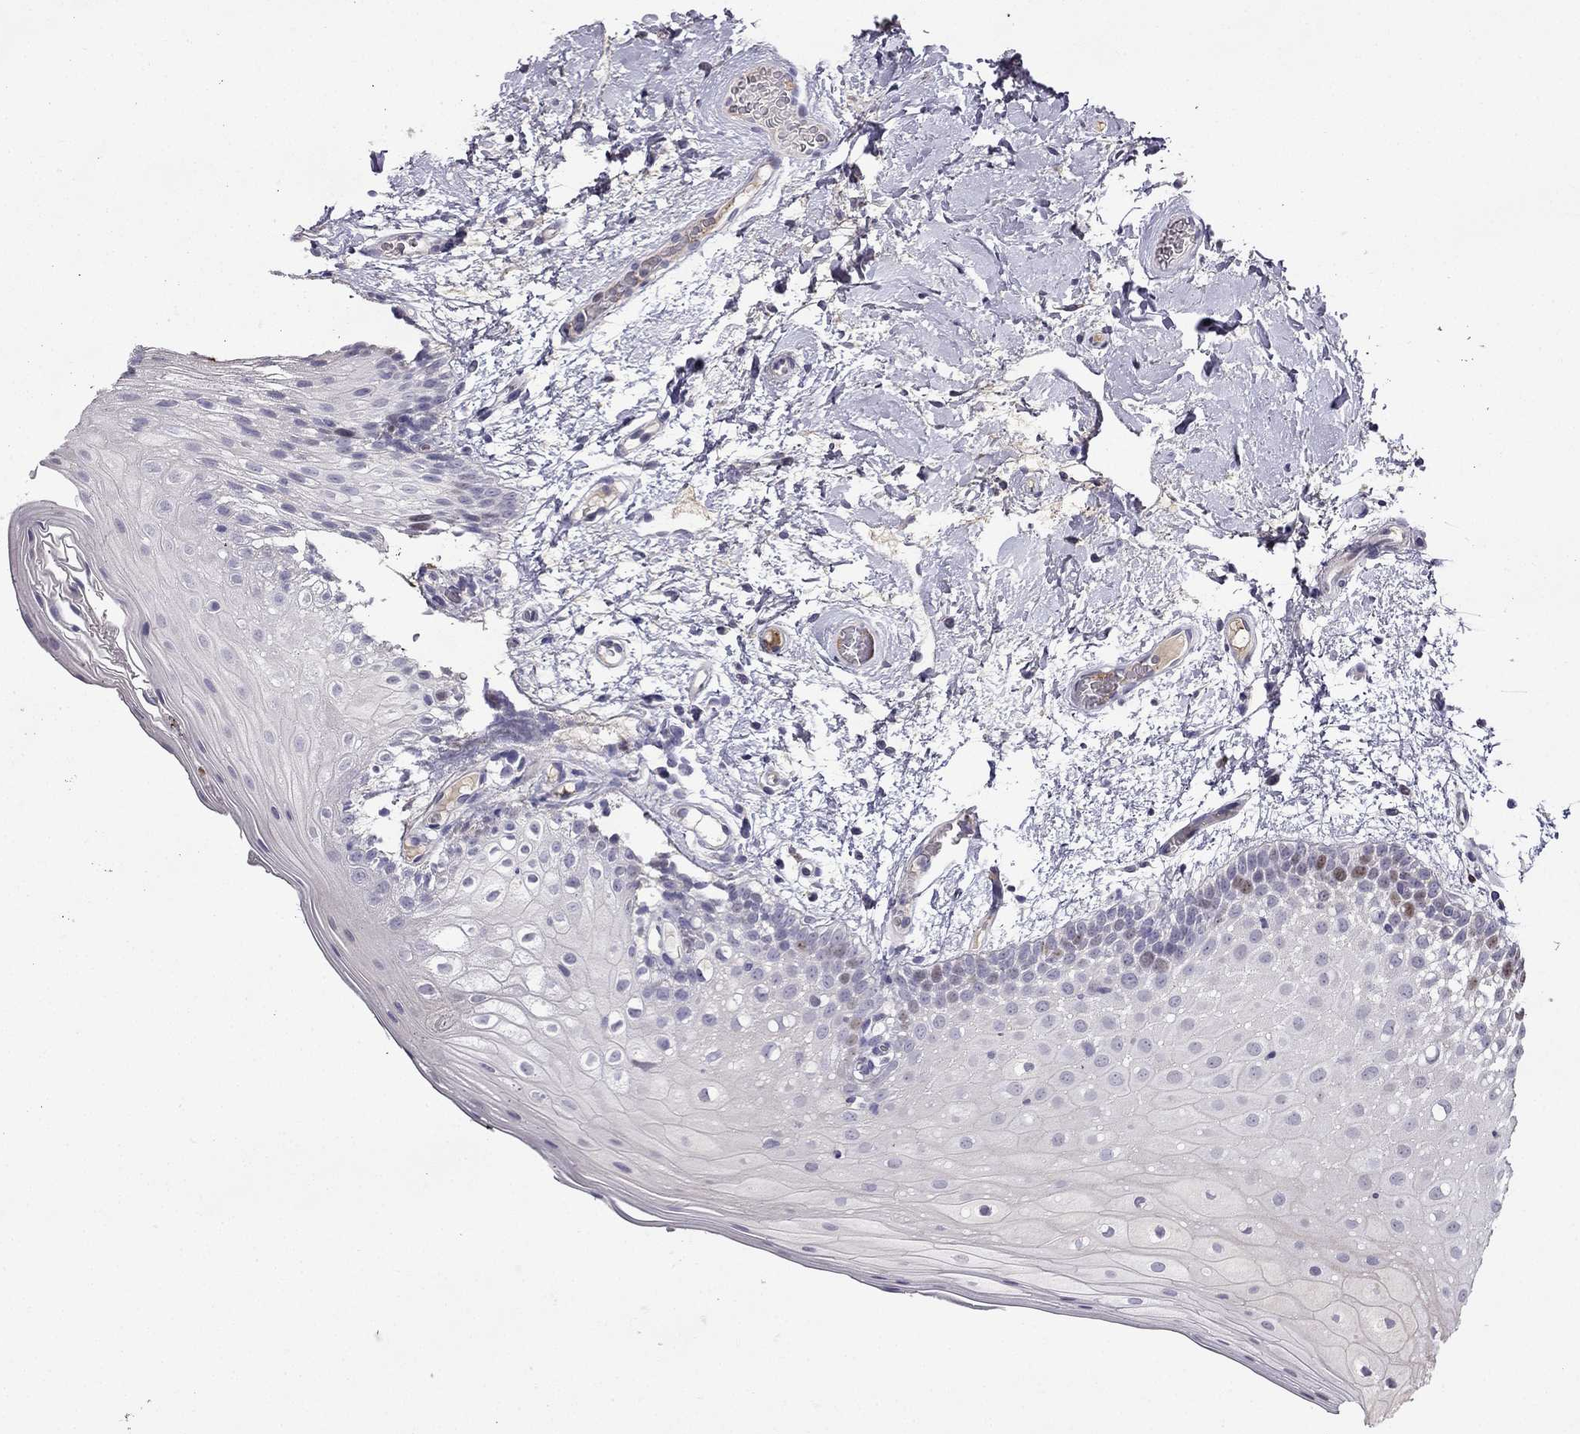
{"staining": {"intensity": "moderate", "quantity": "<25%", "location": "nuclear"}, "tissue": "oral mucosa", "cell_type": "Squamous epithelial cells", "image_type": "normal", "snomed": [{"axis": "morphology", "description": "Normal tissue, NOS"}, {"axis": "morphology", "description": "Squamous cell carcinoma, NOS"}, {"axis": "topography", "description": "Oral tissue"}, {"axis": "topography", "description": "Head-Neck"}], "caption": "IHC image of benign oral mucosa: oral mucosa stained using immunohistochemistry (IHC) shows low levels of moderate protein expression localized specifically in the nuclear of squamous epithelial cells, appearing as a nuclear brown color.", "gene": "UHRF1", "patient": {"sex": "male", "age": 69}}